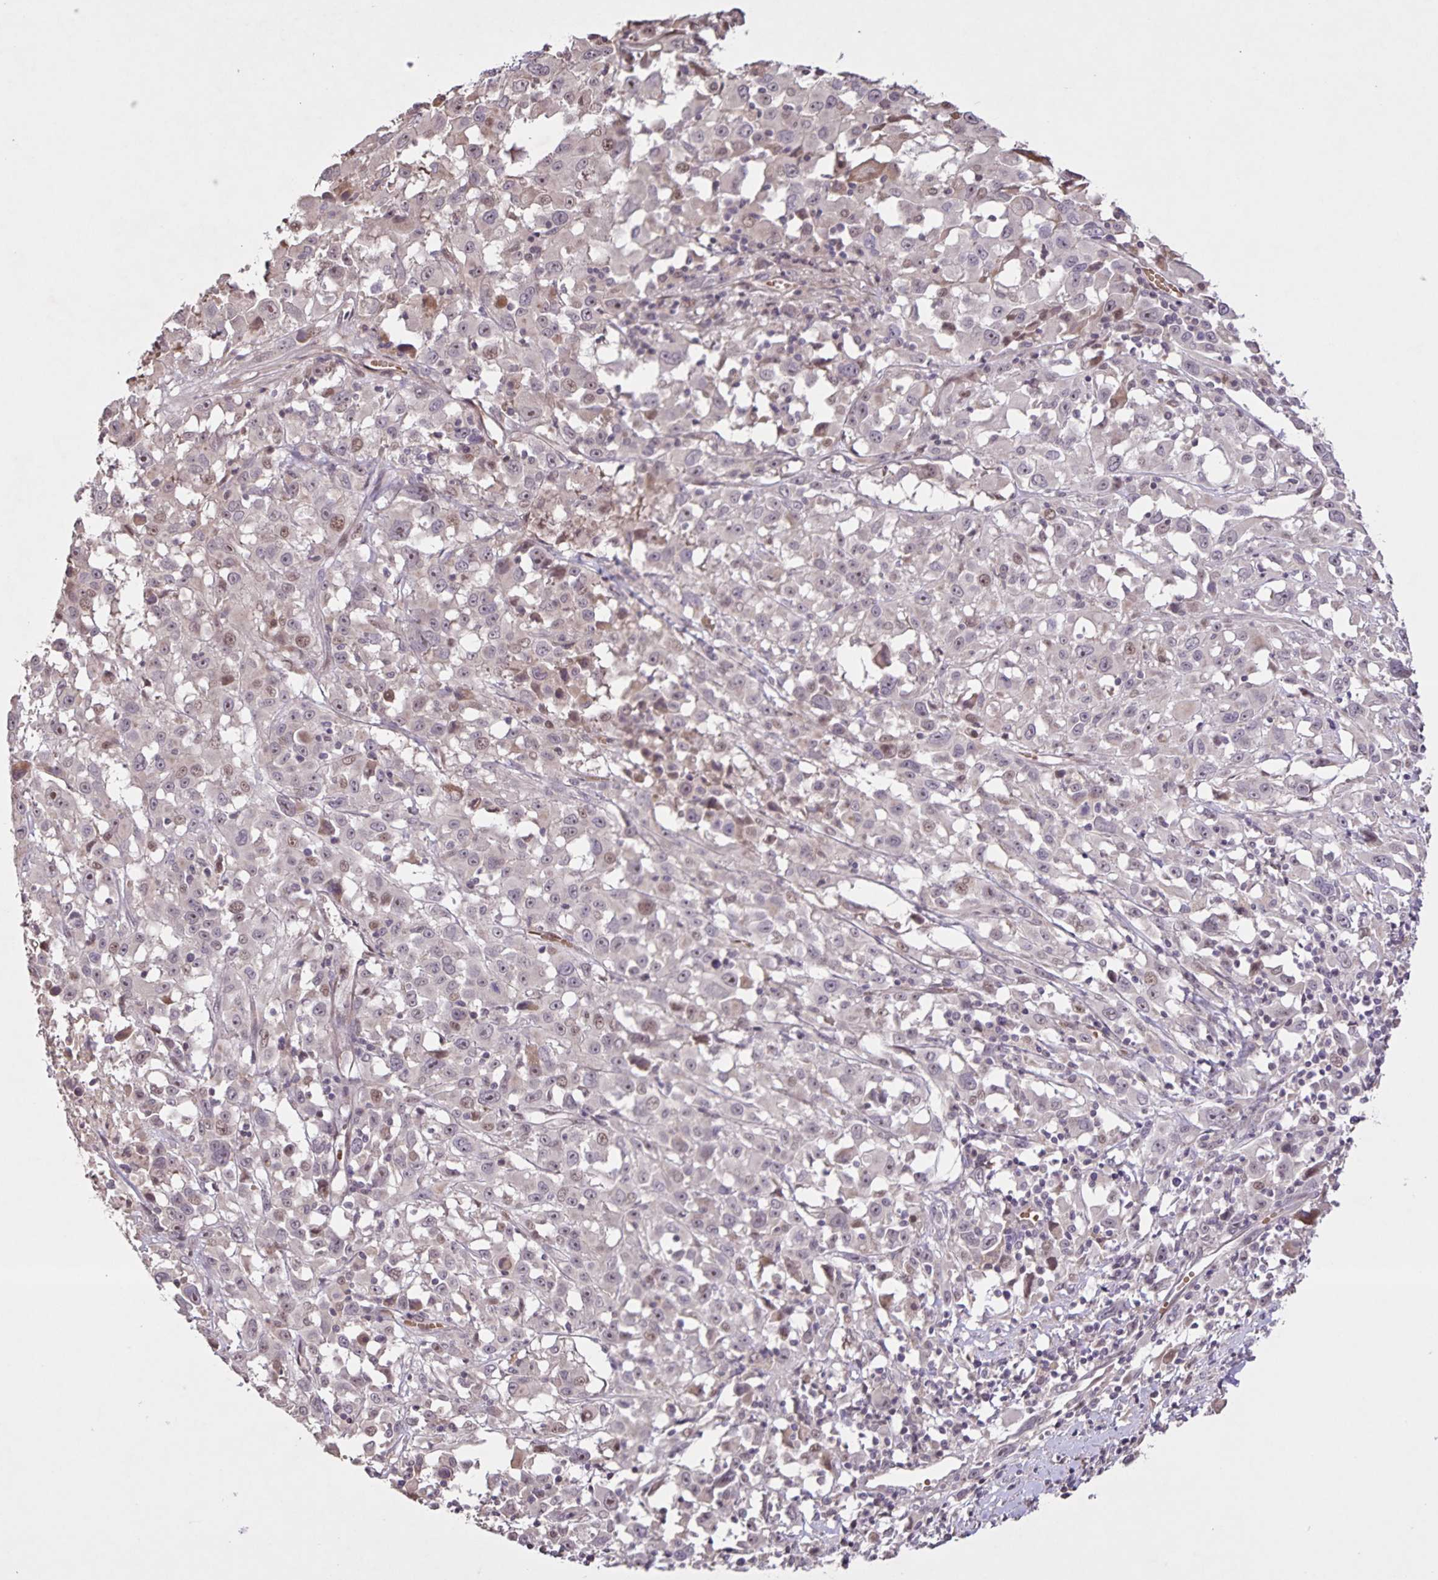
{"staining": {"intensity": "moderate", "quantity": "25%-75%", "location": "nuclear"}, "tissue": "melanoma", "cell_type": "Tumor cells", "image_type": "cancer", "snomed": [{"axis": "morphology", "description": "Malignant melanoma, Metastatic site"}, {"axis": "topography", "description": "Soft tissue"}], "caption": "Tumor cells reveal medium levels of moderate nuclear expression in approximately 25%-75% of cells in human melanoma. Immunohistochemistry (ihc) stains the protein in brown and the nuclei are stained blue.", "gene": "GDF2", "patient": {"sex": "male", "age": 50}}